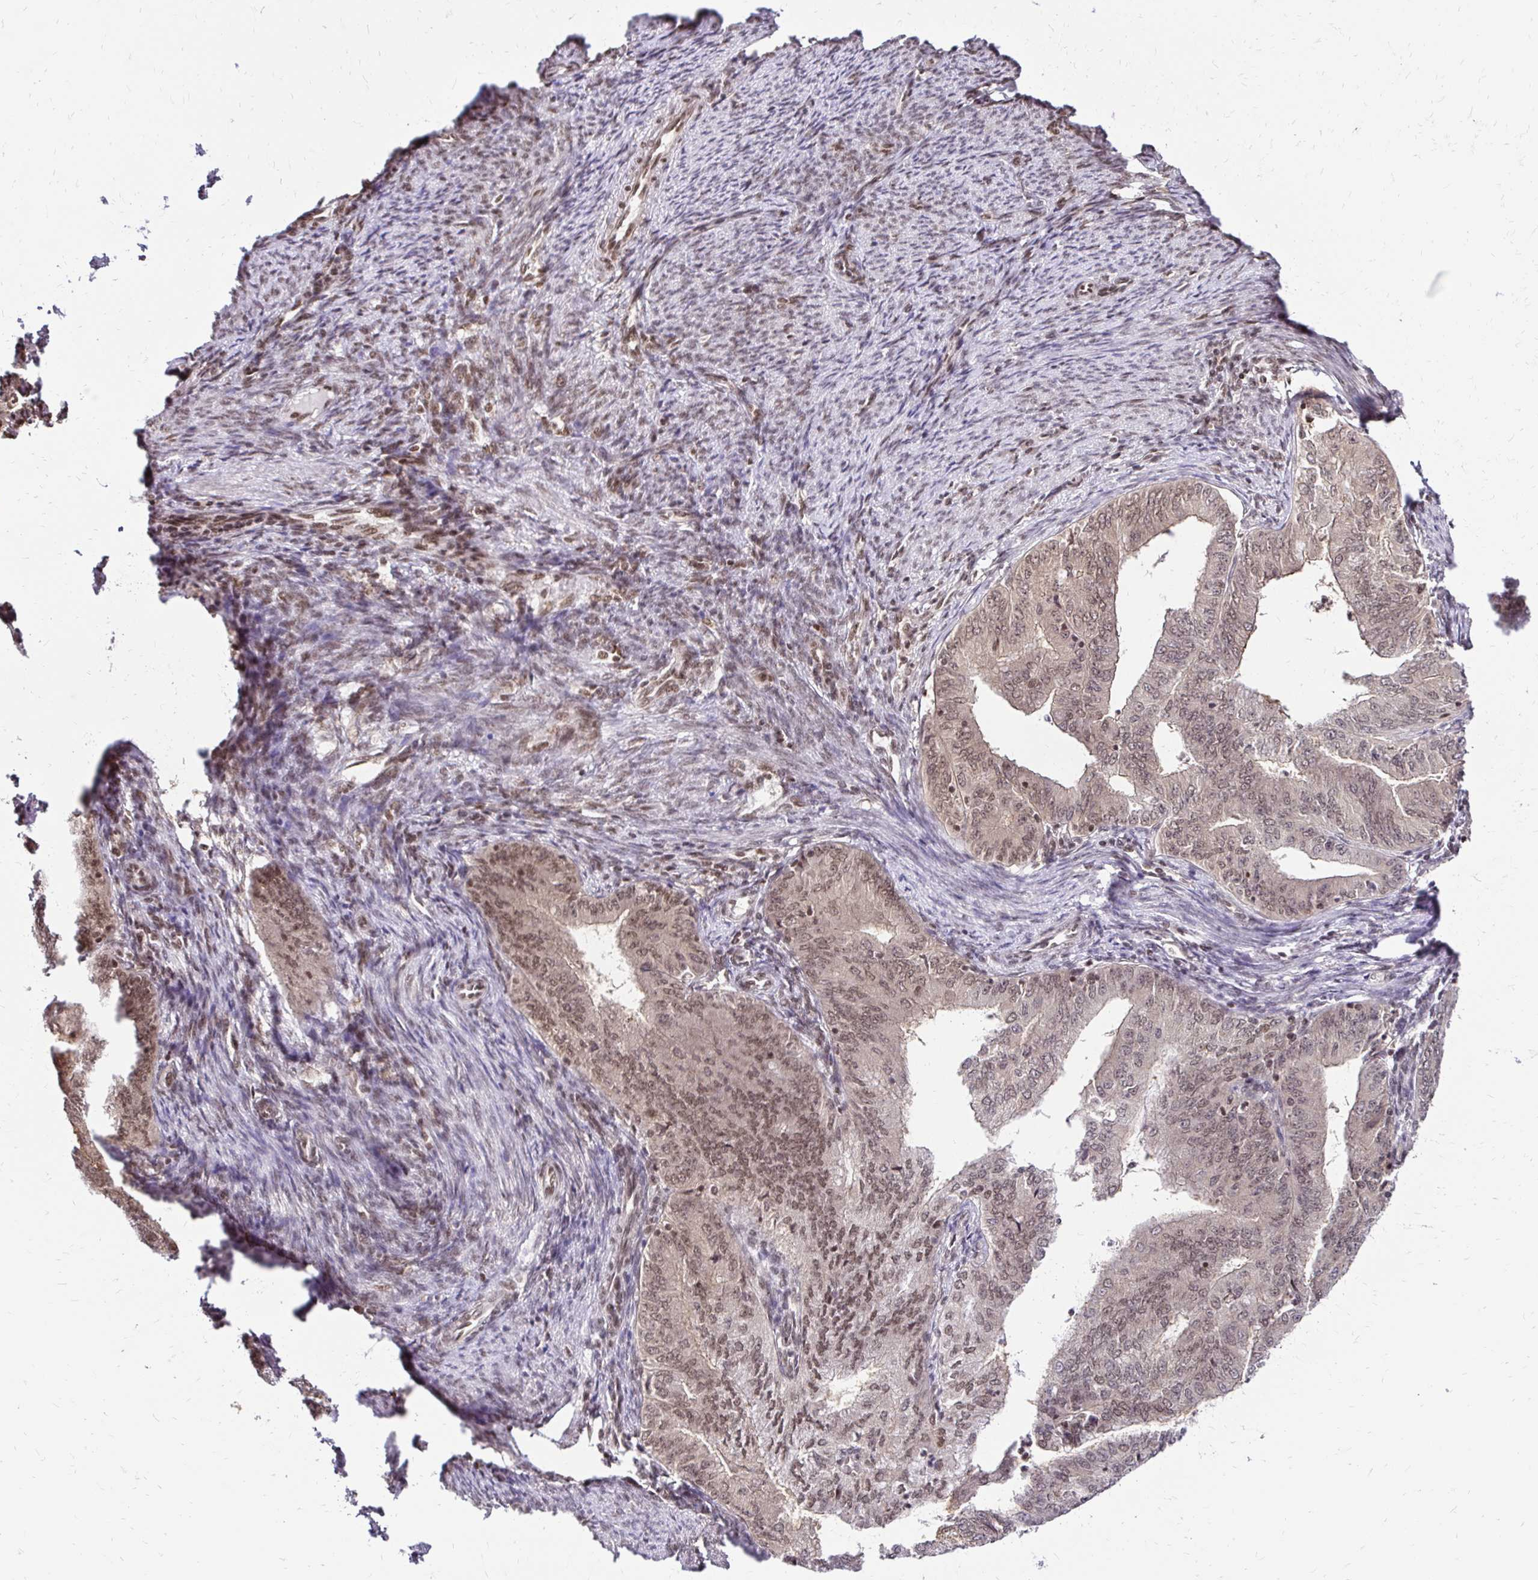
{"staining": {"intensity": "moderate", "quantity": "25%-75%", "location": "nuclear"}, "tissue": "endometrial cancer", "cell_type": "Tumor cells", "image_type": "cancer", "snomed": [{"axis": "morphology", "description": "Adenocarcinoma, NOS"}, {"axis": "topography", "description": "Endometrium"}], "caption": "Endometrial cancer (adenocarcinoma) stained with immunohistochemistry exhibits moderate nuclear expression in approximately 25%-75% of tumor cells. (DAB (3,3'-diaminobenzidine) IHC, brown staining for protein, blue staining for nuclei).", "gene": "GLYR1", "patient": {"sex": "female", "age": 57}}